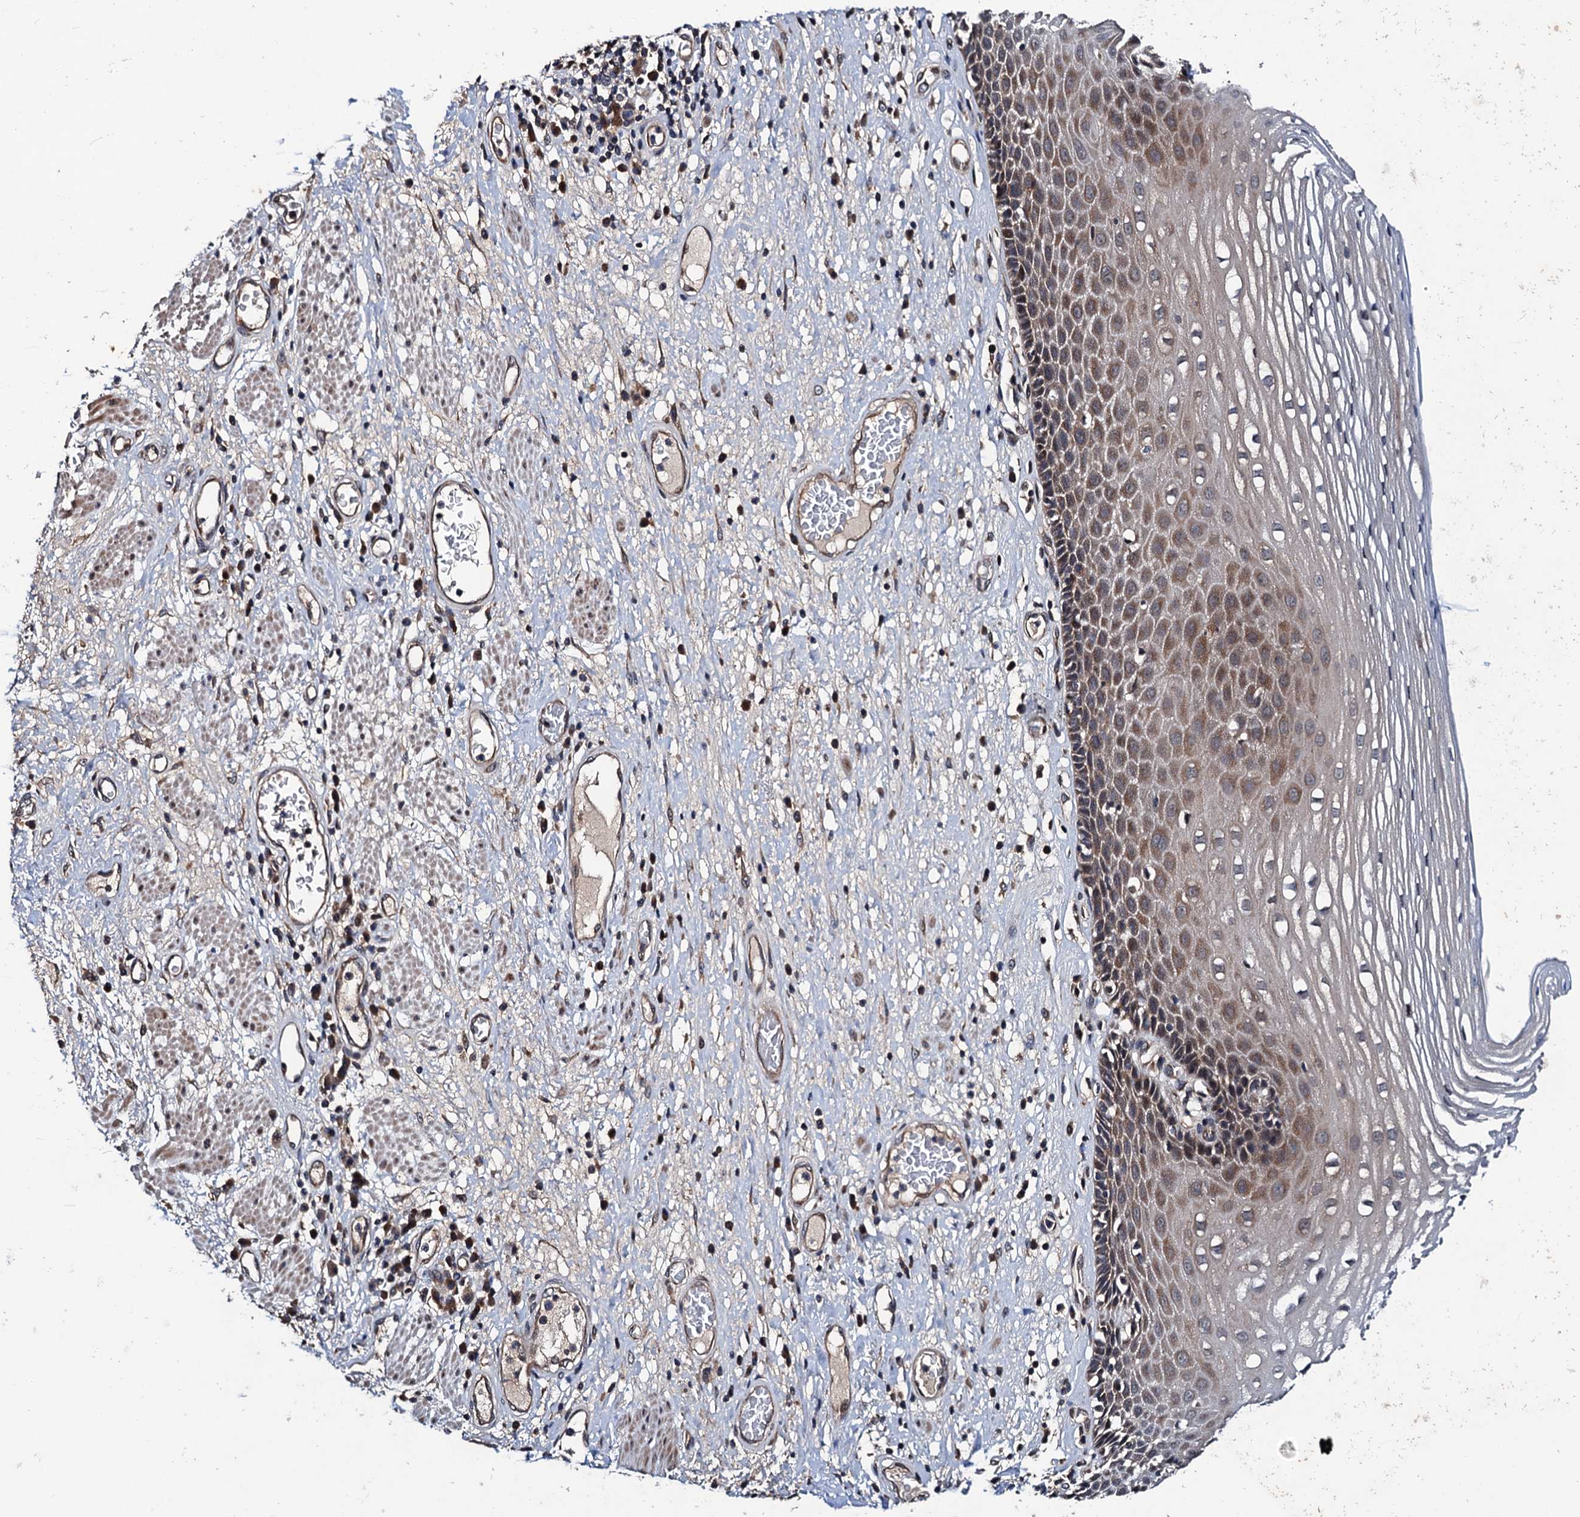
{"staining": {"intensity": "moderate", "quantity": "25%-75%", "location": "cytoplasmic/membranous"}, "tissue": "esophagus", "cell_type": "Squamous epithelial cells", "image_type": "normal", "snomed": [{"axis": "morphology", "description": "Normal tissue, NOS"}, {"axis": "morphology", "description": "Adenocarcinoma, NOS"}, {"axis": "topography", "description": "Esophagus"}], "caption": "This is a photomicrograph of immunohistochemistry staining of normal esophagus, which shows moderate expression in the cytoplasmic/membranous of squamous epithelial cells.", "gene": "NAA16", "patient": {"sex": "male", "age": 62}}